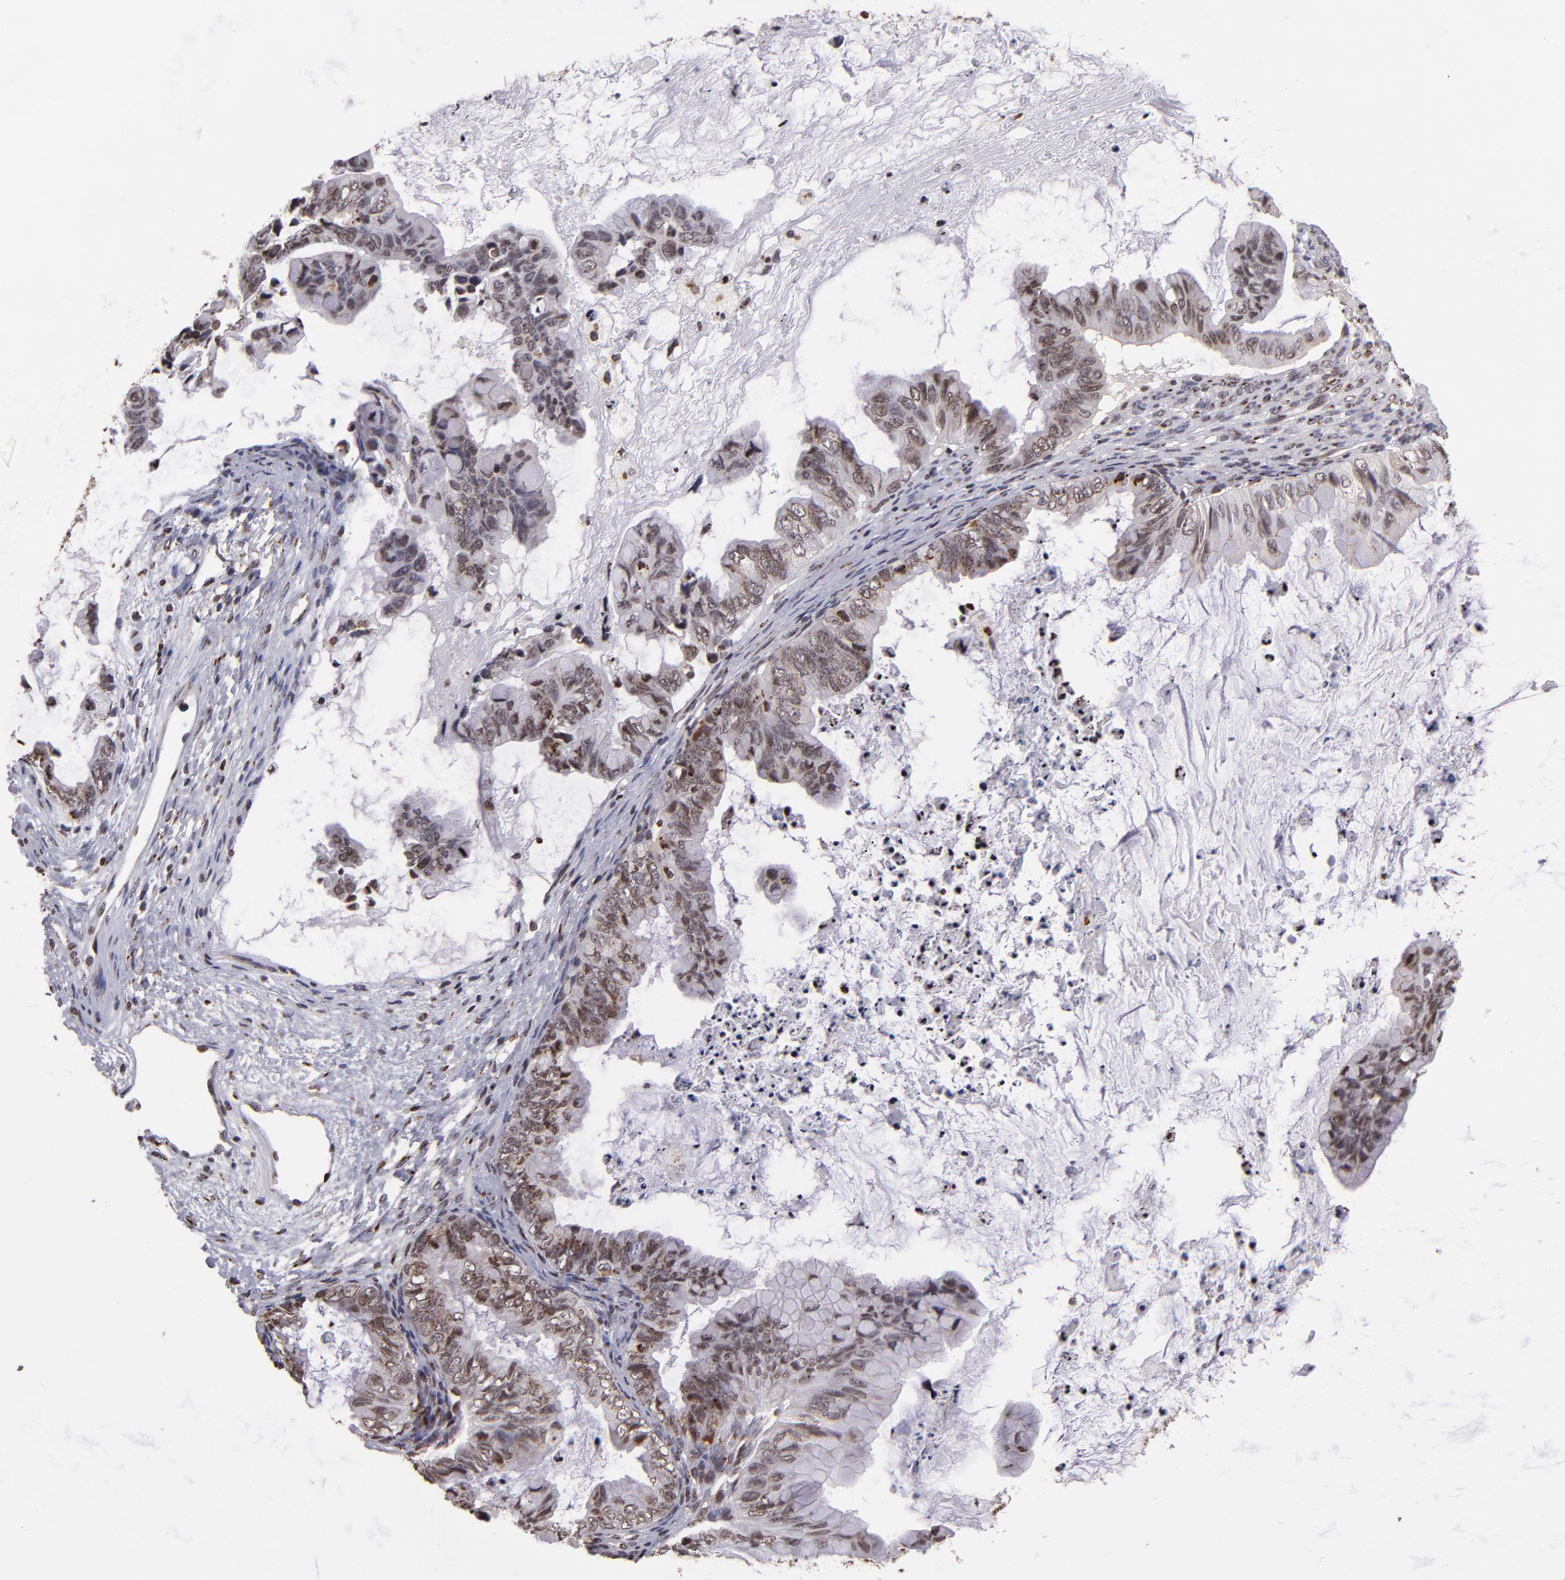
{"staining": {"intensity": "moderate", "quantity": ">75%", "location": "cytoplasmic/membranous,nuclear"}, "tissue": "ovarian cancer", "cell_type": "Tumor cells", "image_type": "cancer", "snomed": [{"axis": "morphology", "description": "Cystadenocarcinoma, mucinous, NOS"}, {"axis": "topography", "description": "Ovary"}], "caption": "Moderate cytoplasmic/membranous and nuclear expression is identified in about >75% of tumor cells in ovarian cancer (mucinous cystadenocarcinoma).", "gene": "CSDC2", "patient": {"sex": "female", "age": 36}}